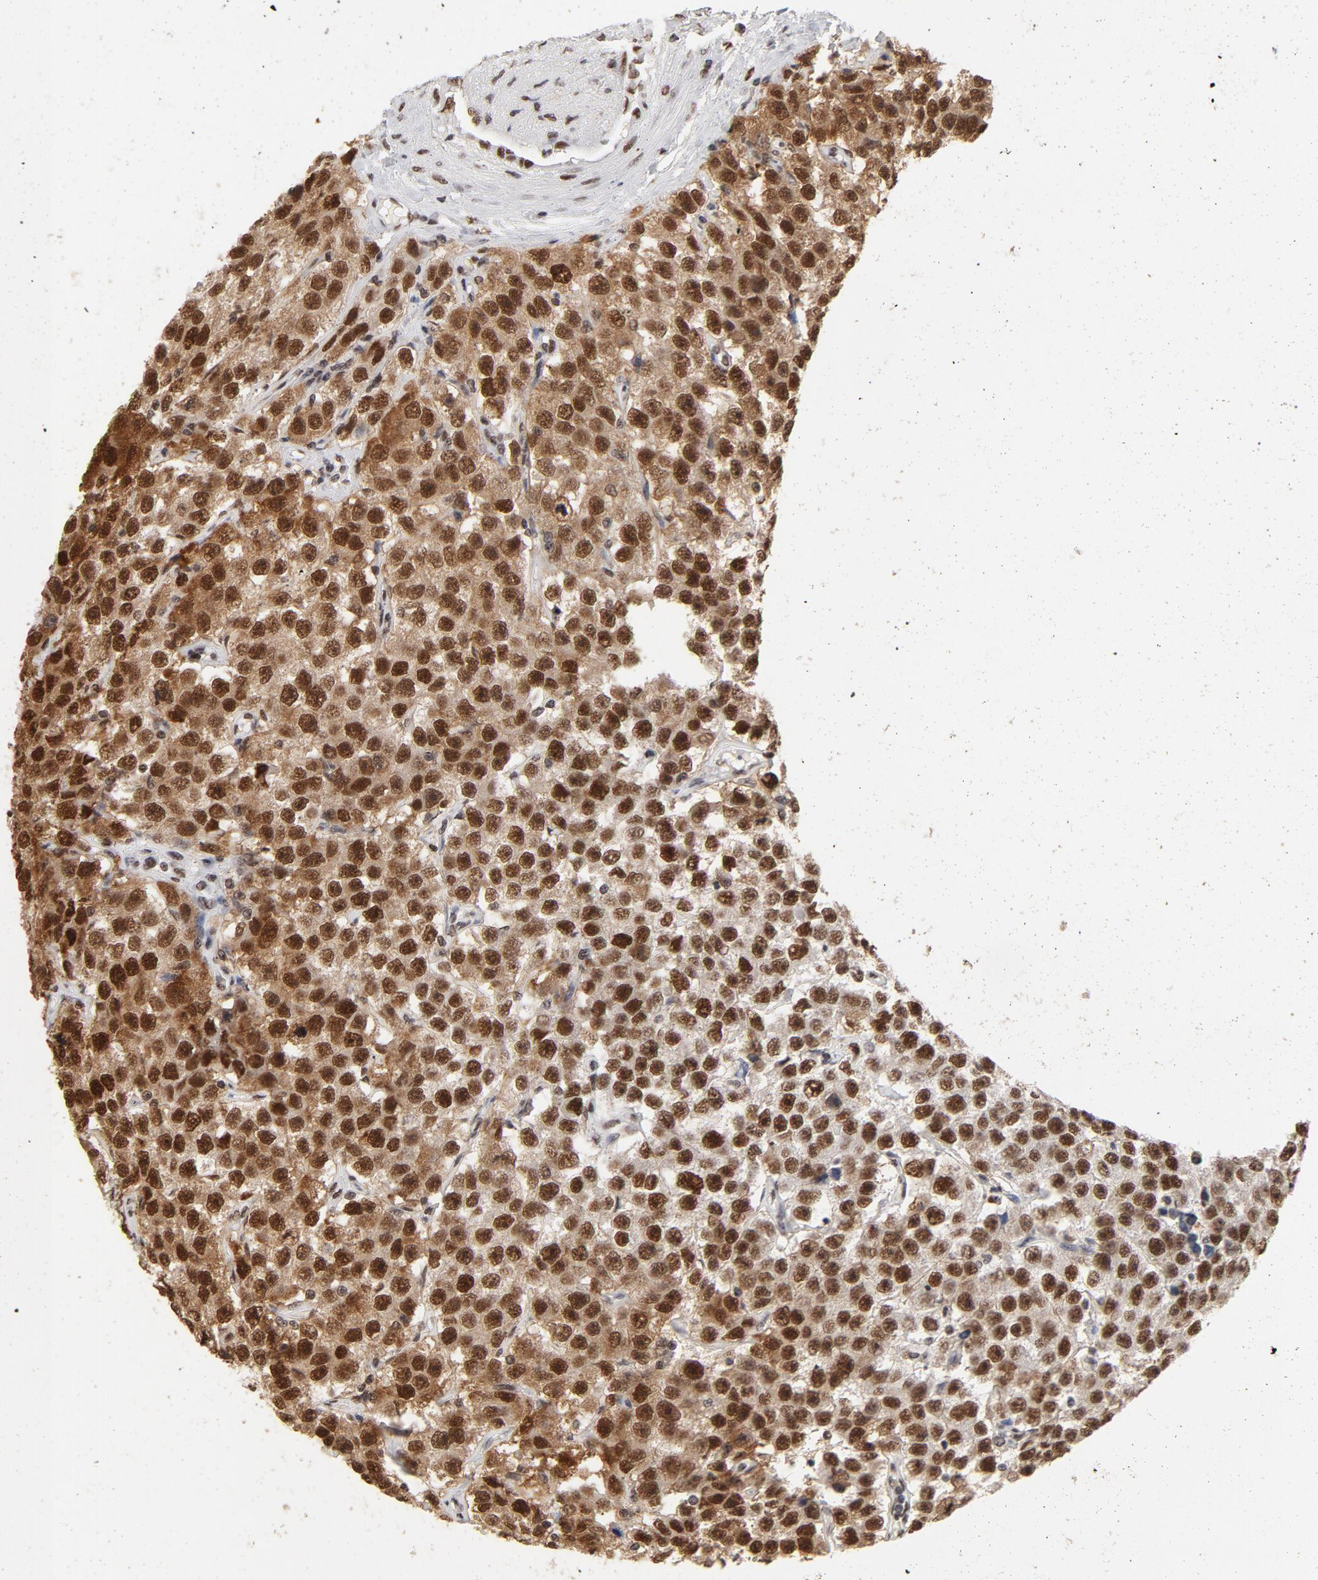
{"staining": {"intensity": "strong", "quantity": ">75%", "location": "nuclear"}, "tissue": "testis cancer", "cell_type": "Tumor cells", "image_type": "cancer", "snomed": [{"axis": "morphology", "description": "Seminoma, NOS"}, {"axis": "topography", "description": "Testis"}], "caption": "Tumor cells show high levels of strong nuclear staining in approximately >75% of cells in seminoma (testis). (brown staining indicates protein expression, while blue staining denotes nuclei).", "gene": "TP53BP1", "patient": {"sex": "male", "age": 52}}